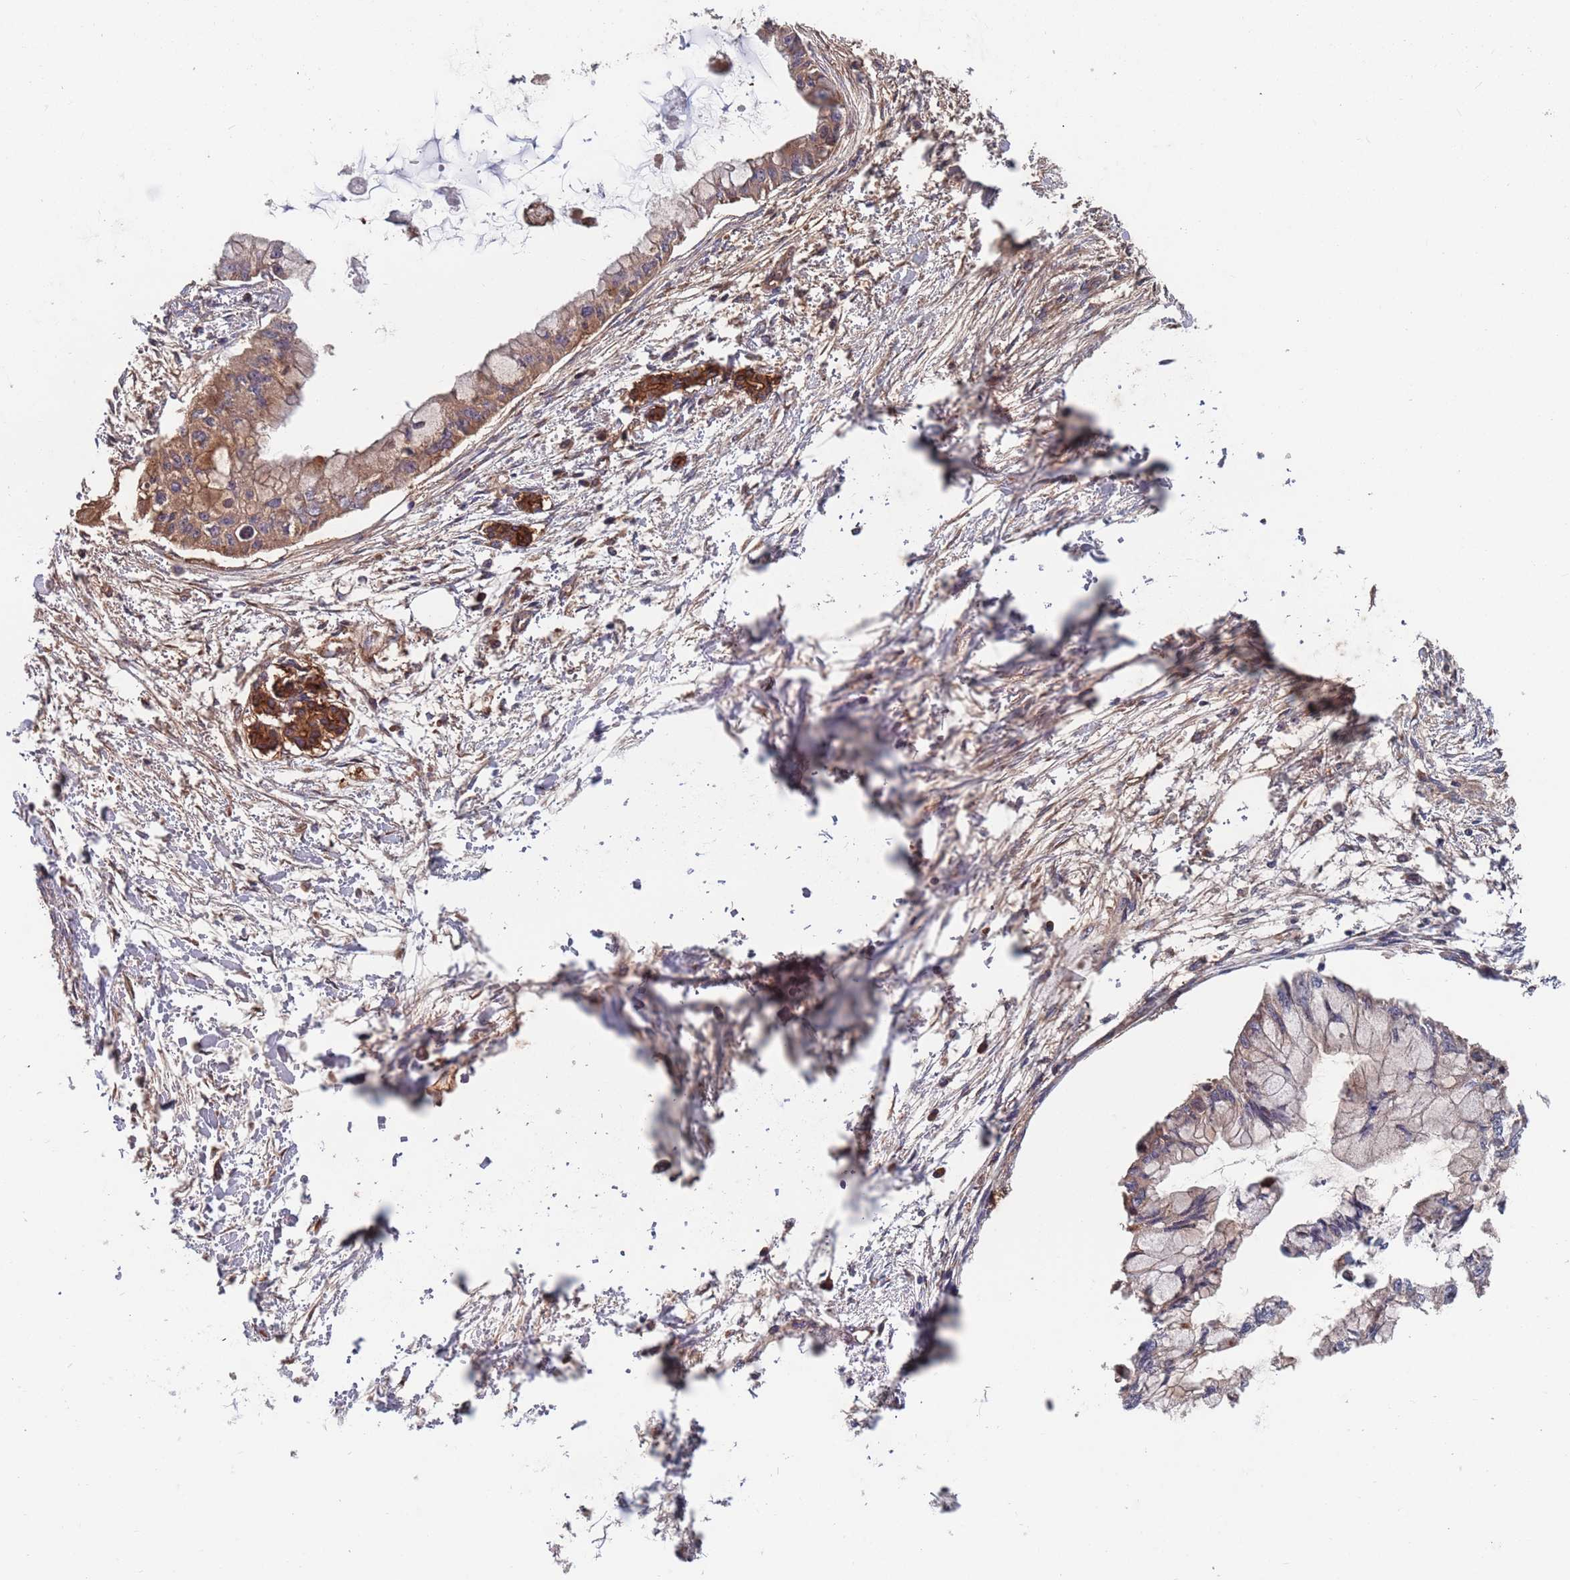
{"staining": {"intensity": "weak", "quantity": "25%-75%", "location": "cytoplasmic/membranous"}, "tissue": "pancreatic cancer", "cell_type": "Tumor cells", "image_type": "cancer", "snomed": [{"axis": "morphology", "description": "Adenocarcinoma, NOS"}, {"axis": "topography", "description": "Pancreas"}], "caption": "Immunohistochemistry of human adenocarcinoma (pancreatic) displays low levels of weak cytoplasmic/membranous staining in approximately 25%-75% of tumor cells.", "gene": "UNC45A", "patient": {"sex": "male", "age": 48}}